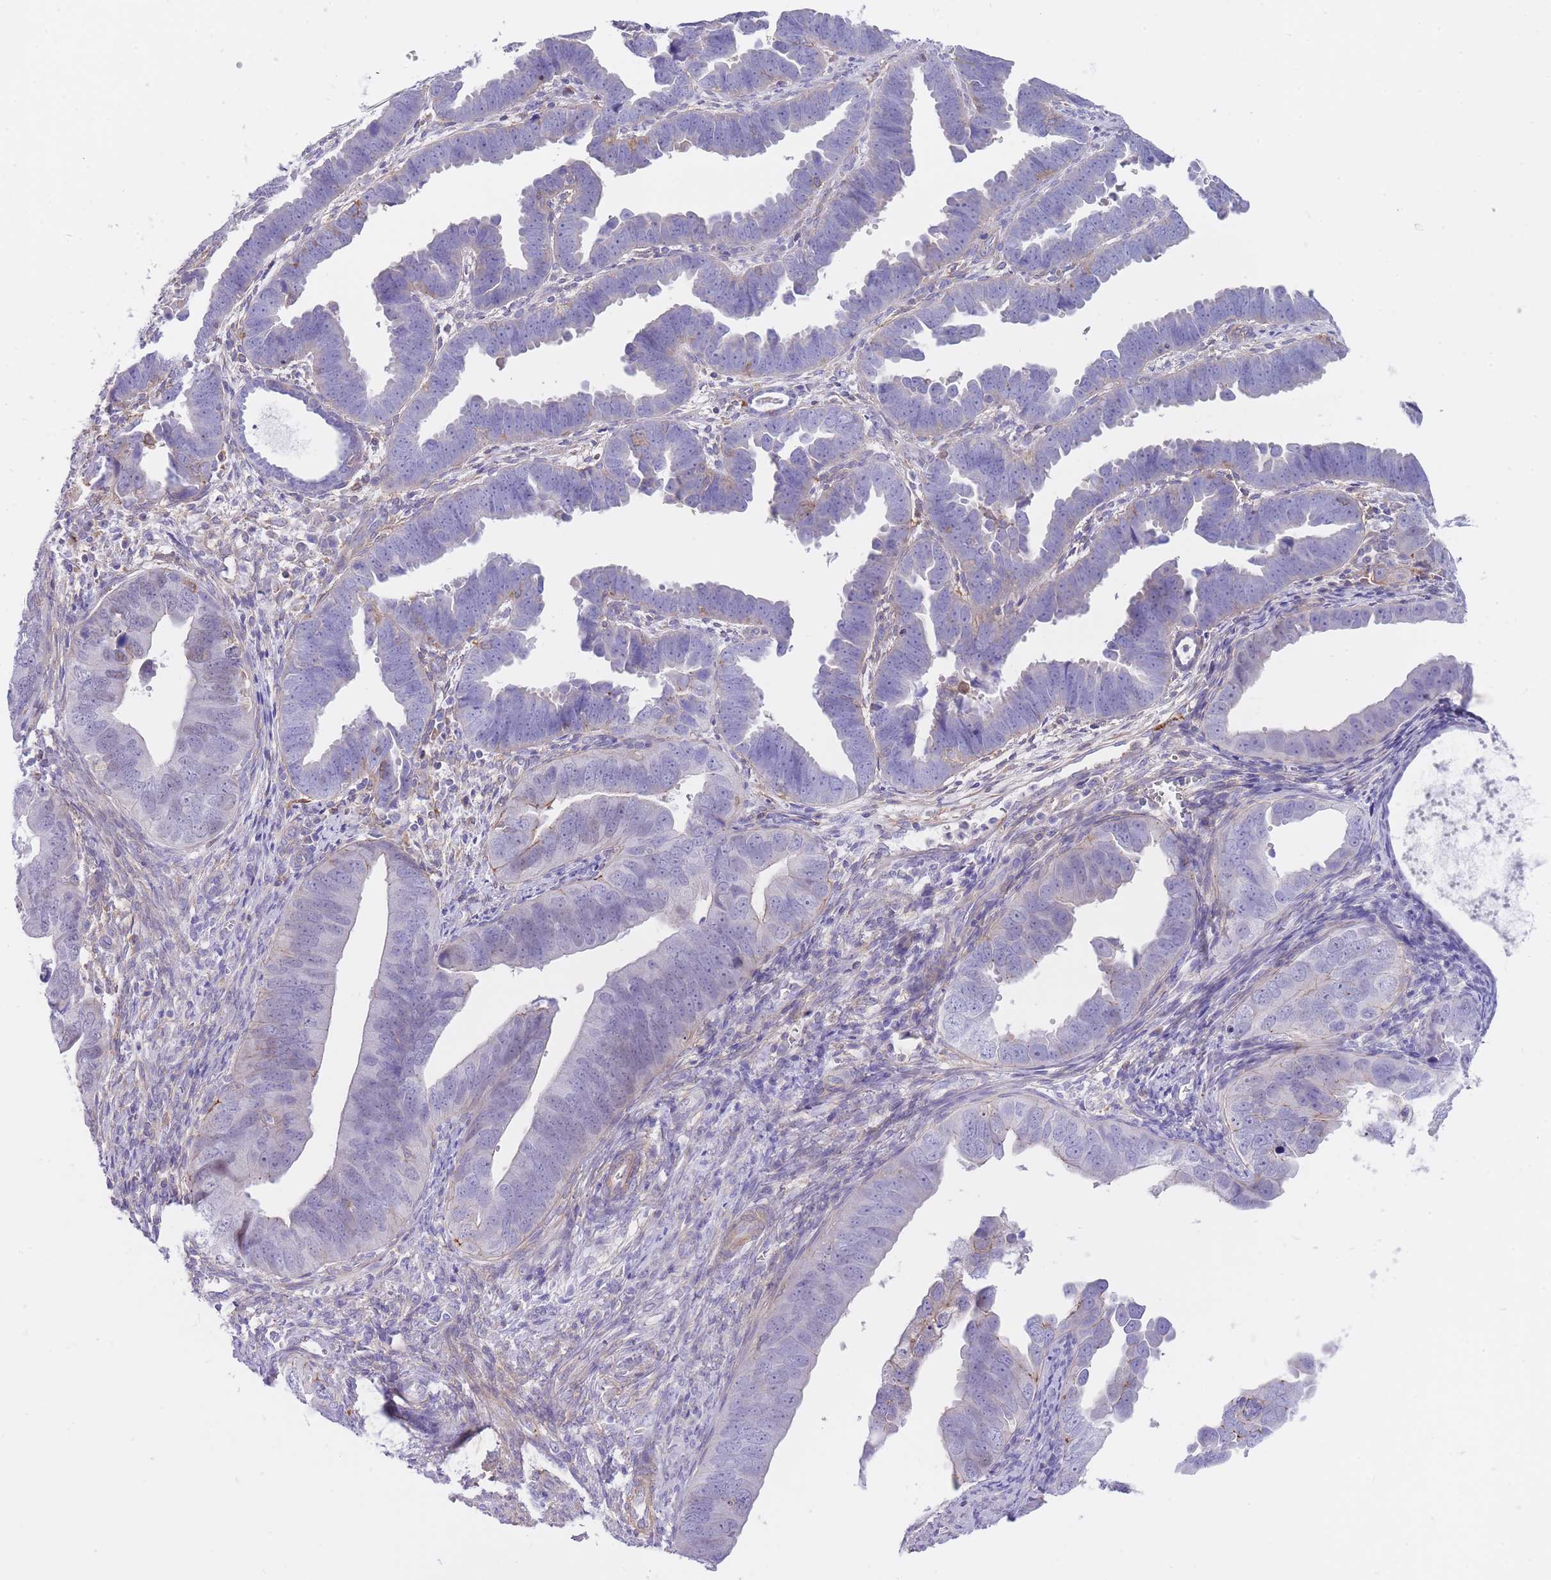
{"staining": {"intensity": "negative", "quantity": "none", "location": "none"}, "tissue": "endometrial cancer", "cell_type": "Tumor cells", "image_type": "cancer", "snomed": [{"axis": "morphology", "description": "Adenocarcinoma, NOS"}, {"axis": "topography", "description": "Endometrium"}], "caption": "This image is of endometrial adenocarcinoma stained with immunohistochemistry (IHC) to label a protein in brown with the nuclei are counter-stained blue. There is no staining in tumor cells.", "gene": "LDB3", "patient": {"sex": "female", "age": 75}}